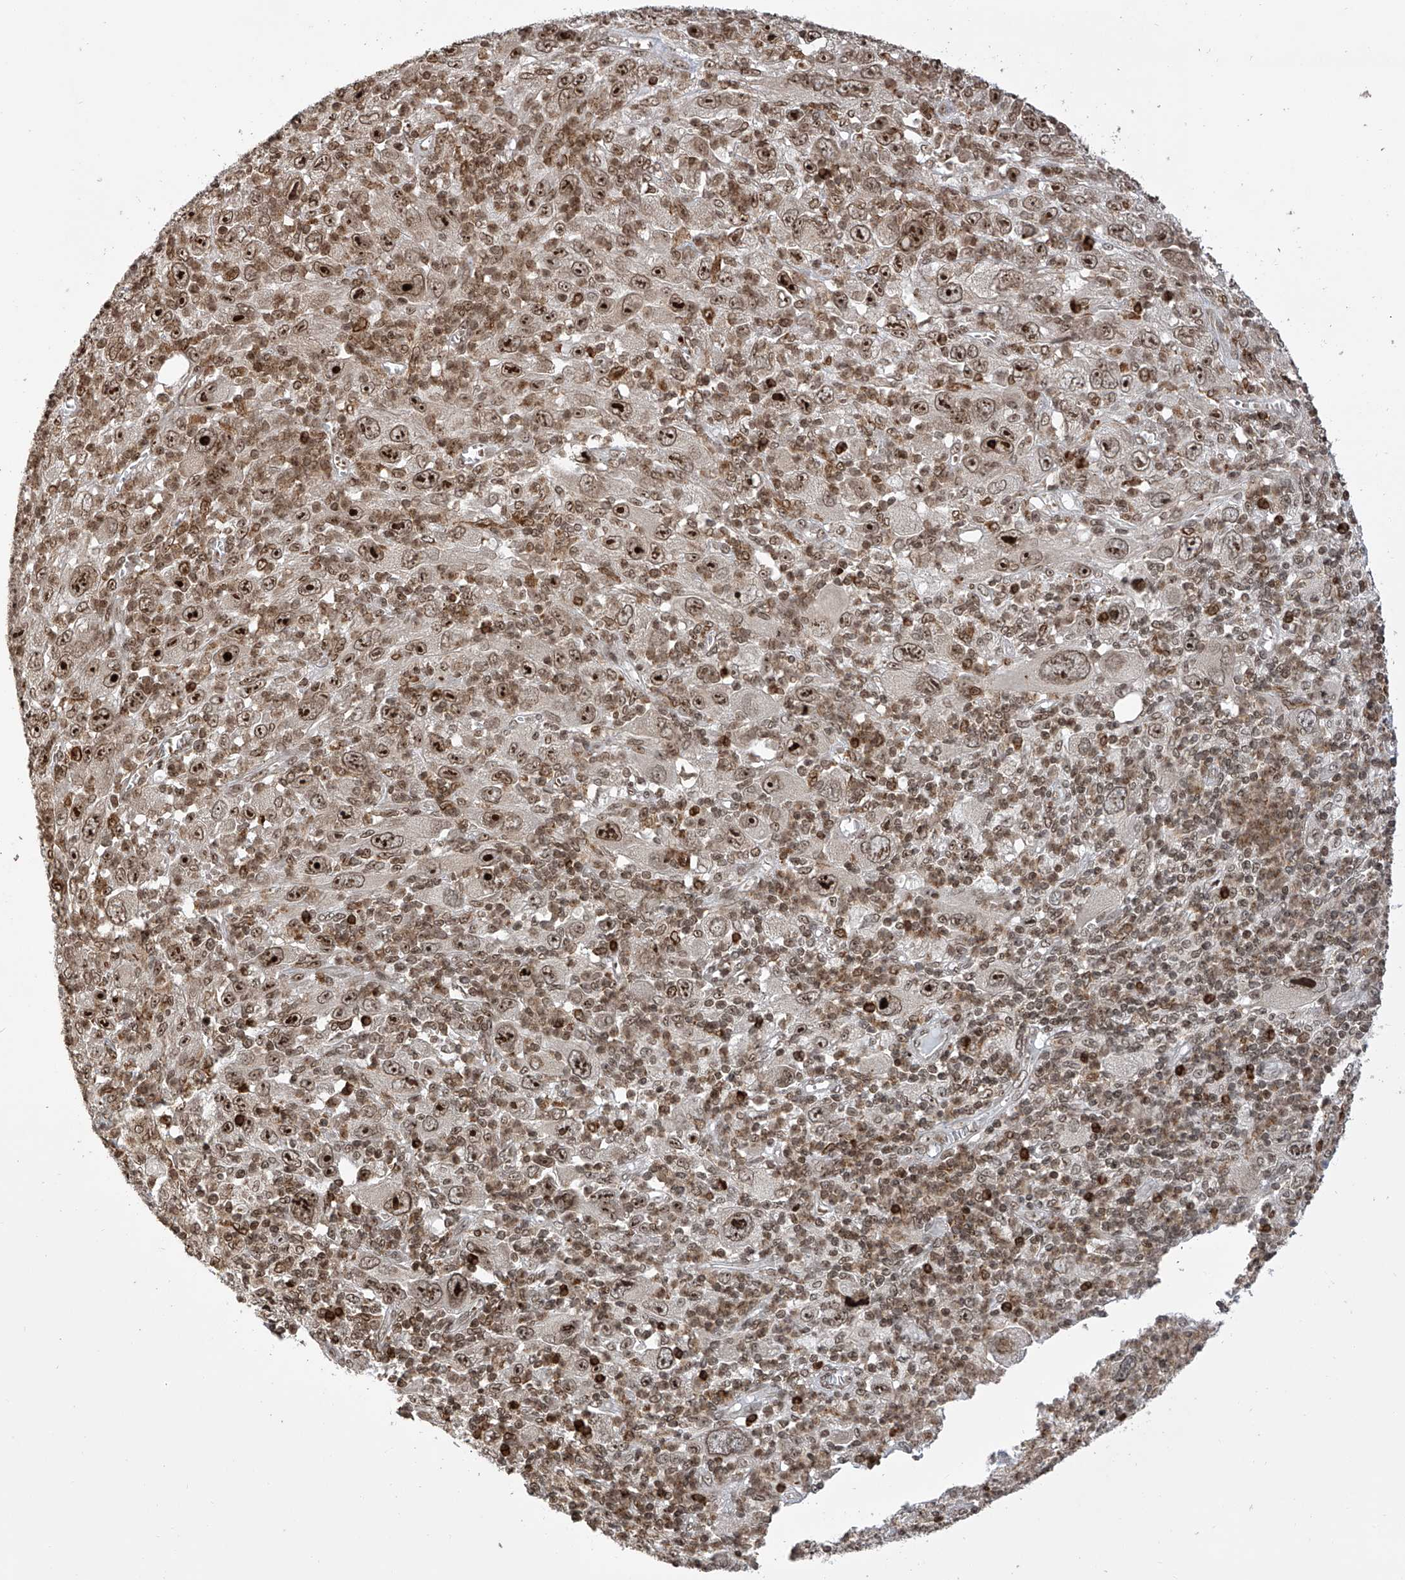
{"staining": {"intensity": "strong", "quantity": ">75%", "location": "nuclear"}, "tissue": "melanoma", "cell_type": "Tumor cells", "image_type": "cancer", "snomed": [{"axis": "morphology", "description": "Malignant melanoma, Metastatic site"}, {"axis": "topography", "description": "Skin"}], "caption": "Tumor cells show strong nuclear expression in about >75% of cells in melanoma. (DAB (3,3'-diaminobenzidine) = brown stain, brightfield microscopy at high magnification).", "gene": "PAK1IP1", "patient": {"sex": "female", "age": 56}}